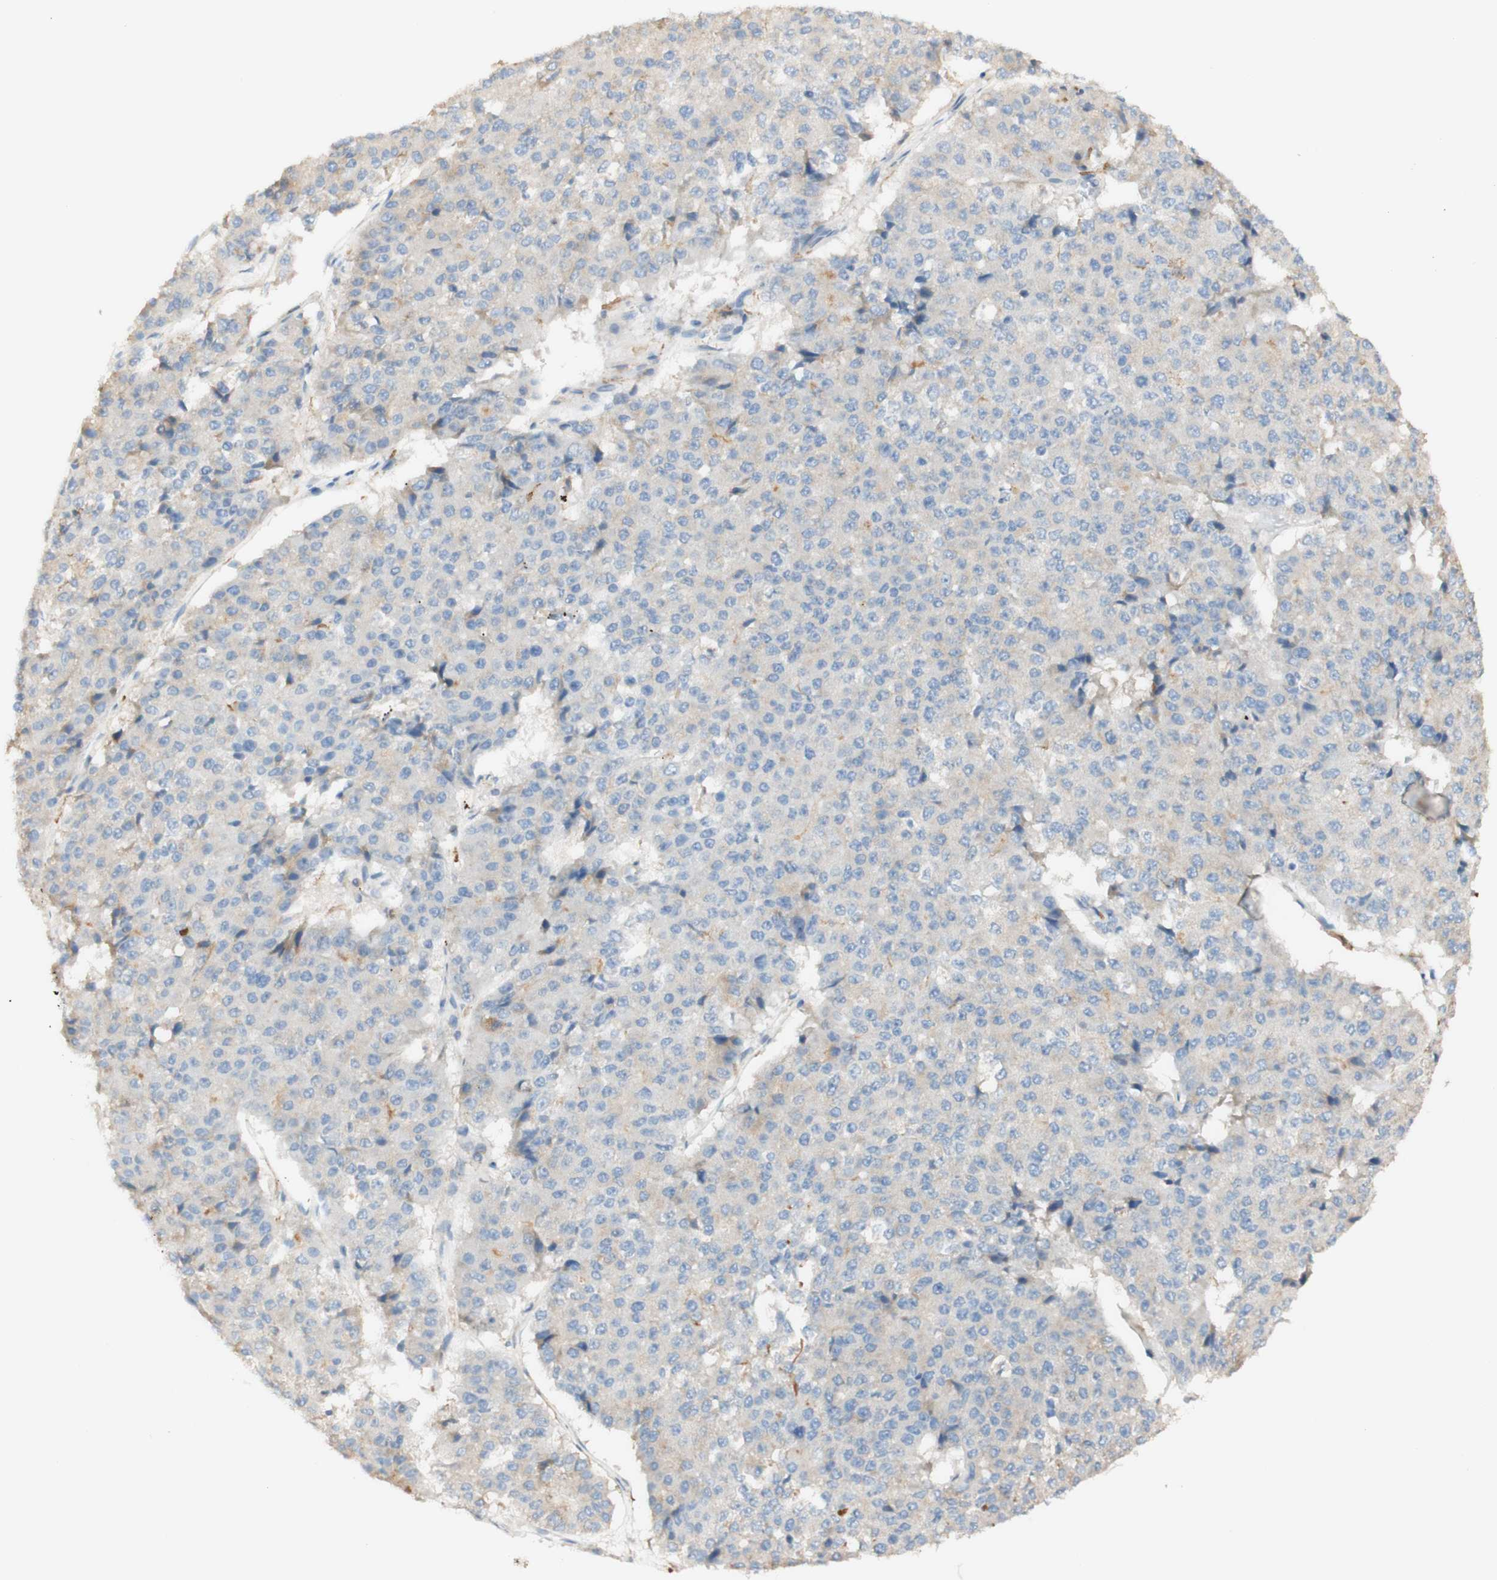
{"staining": {"intensity": "weak", "quantity": "25%-75%", "location": "cytoplasmic/membranous"}, "tissue": "pancreatic cancer", "cell_type": "Tumor cells", "image_type": "cancer", "snomed": [{"axis": "morphology", "description": "Adenocarcinoma, NOS"}, {"axis": "topography", "description": "Pancreas"}], "caption": "A brown stain highlights weak cytoplasmic/membranous staining of a protein in adenocarcinoma (pancreatic) tumor cells. (DAB (3,3'-diaminobenzidine) = brown stain, brightfield microscopy at high magnification).", "gene": "FCGRT", "patient": {"sex": "male", "age": 50}}